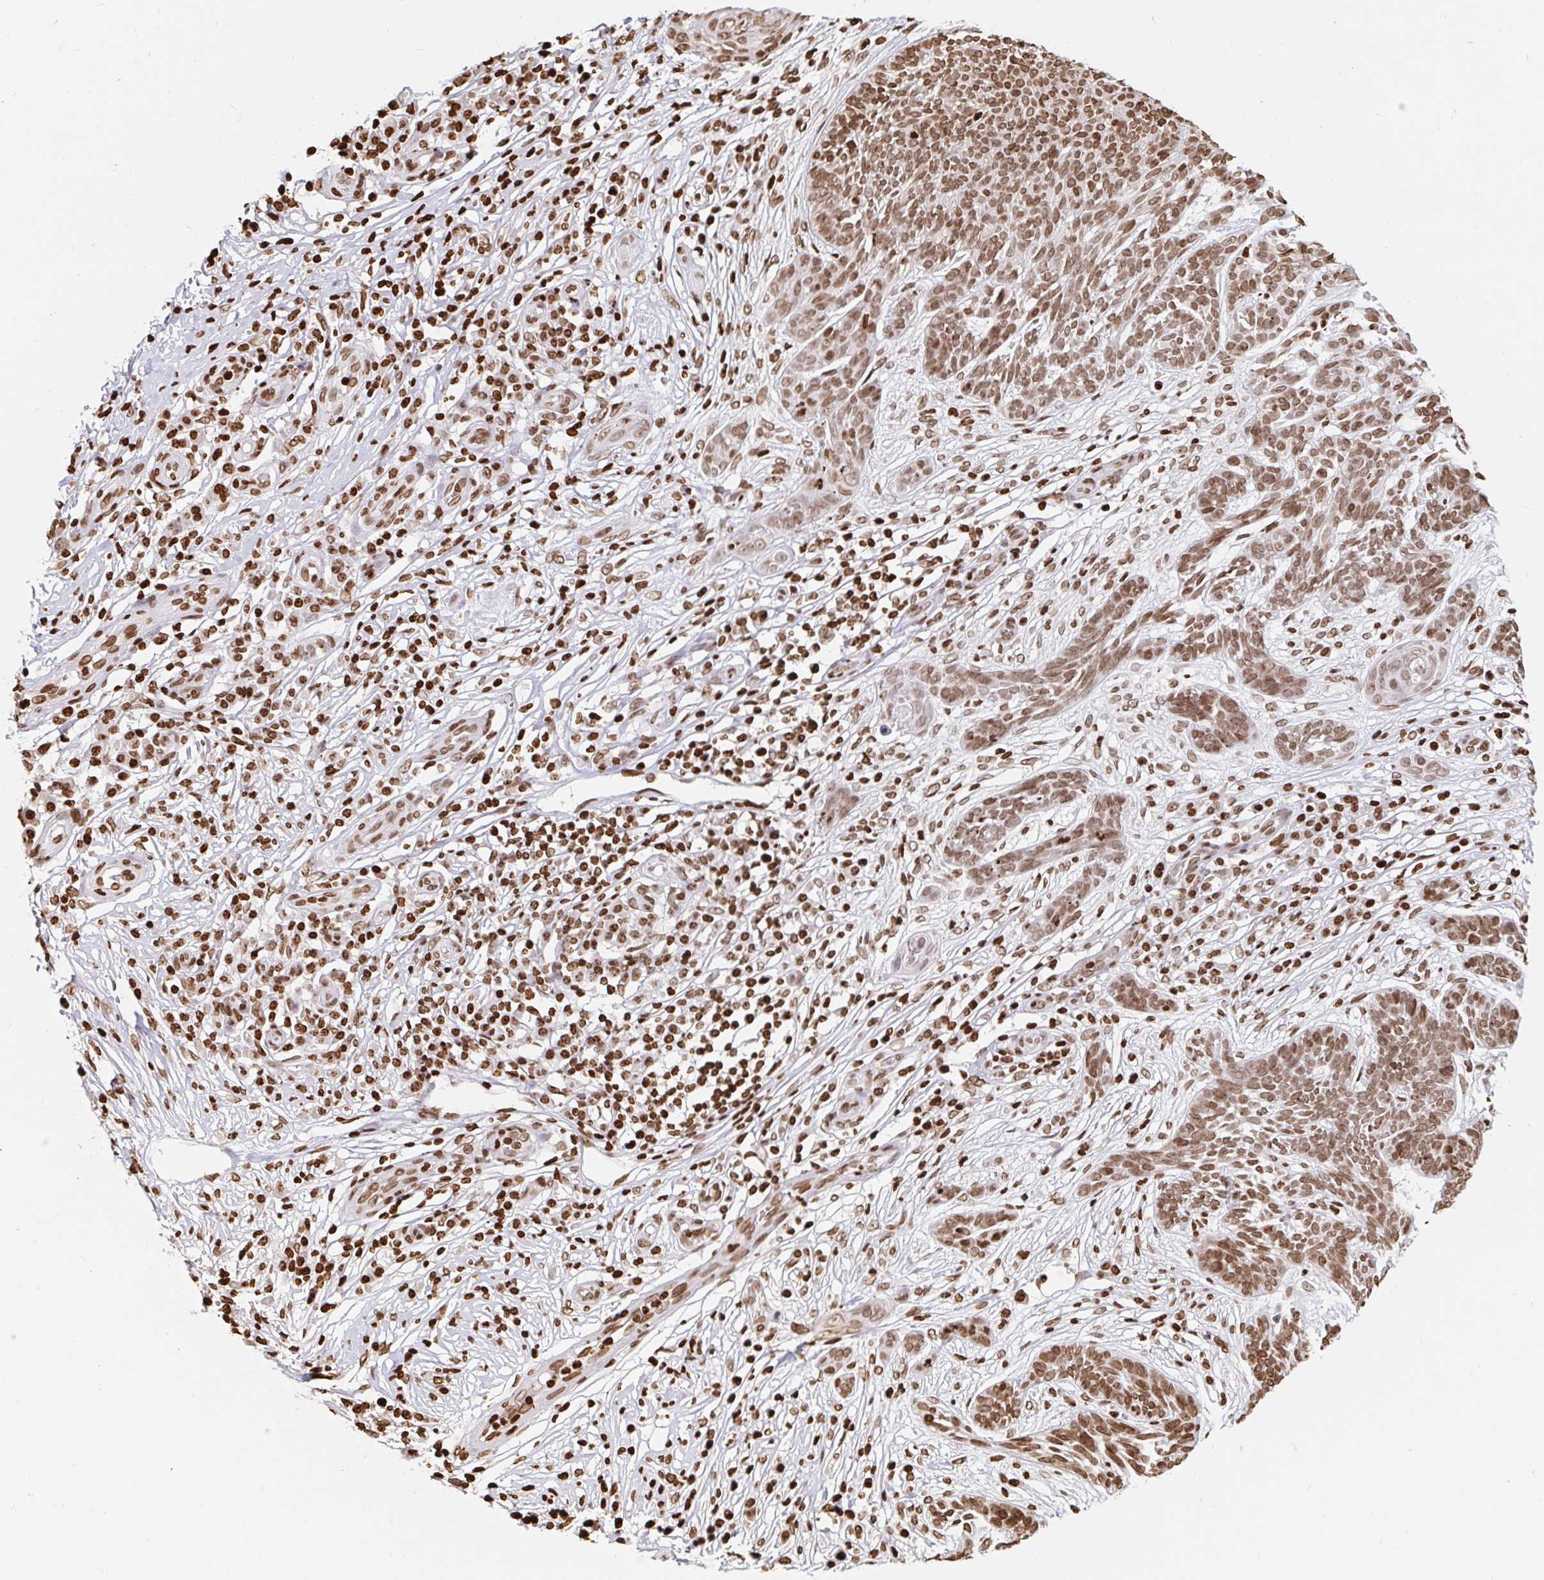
{"staining": {"intensity": "moderate", "quantity": ">75%", "location": "nuclear"}, "tissue": "skin cancer", "cell_type": "Tumor cells", "image_type": "cancer", "snomed": [{"axis": "morphology", "description": "Basal cell carcinoma"}, {"axis": "topography", "description": "Skin"}, {"axis": "topography", "description": "Skin, foot"}], "caption": "Skin basal cell carcinoma stained with DAB immunohistochemistry (IHC) exhibits medium levels of moderate nuclear positivity in about >75% of tumor cells.", "gene": "H2BC5", "patient": {"sex": "female", "age": 86}}